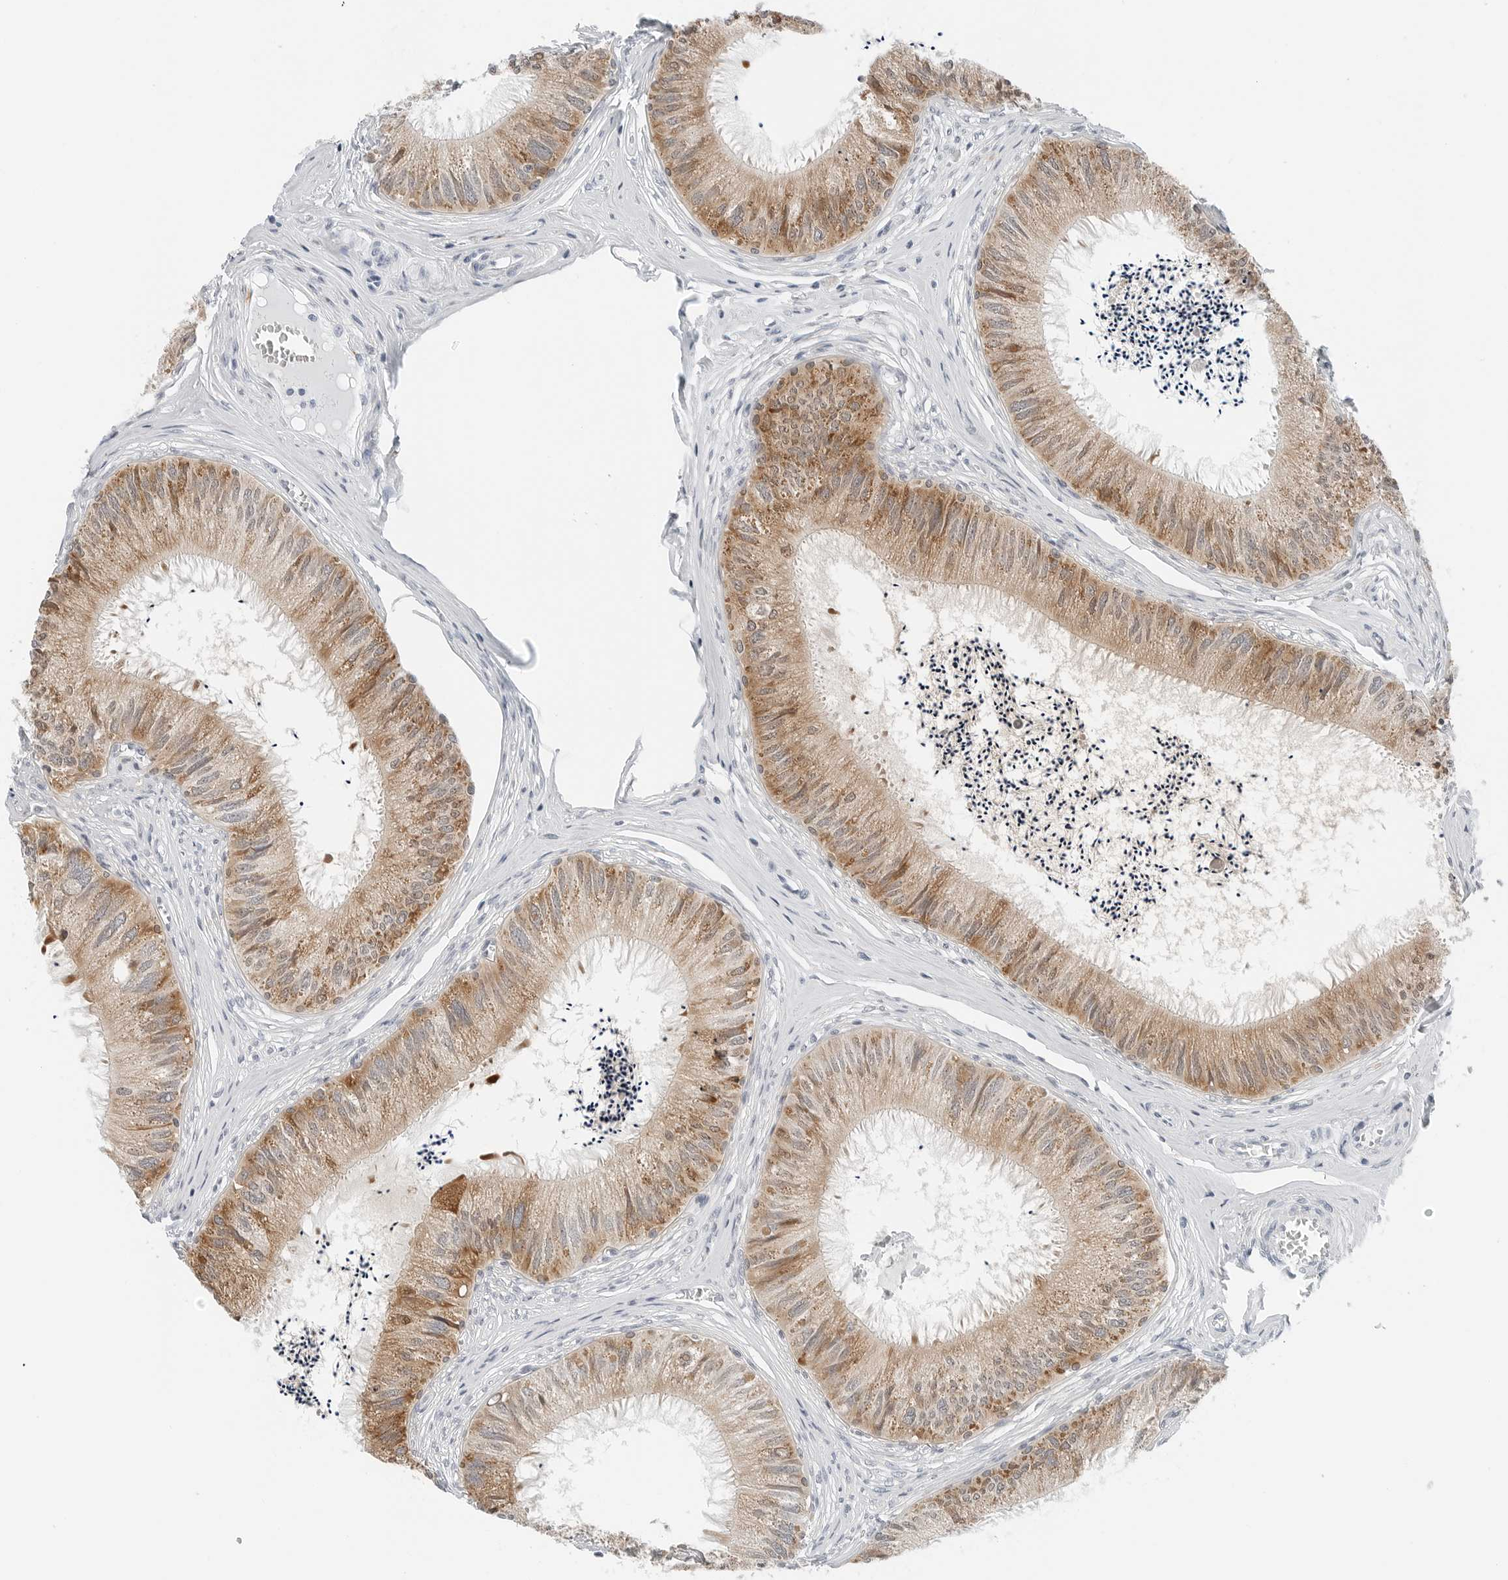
{"staining": {"intensity": "moderate", "quantity": ">75%", "location": "cytoplasmic/membranous"}, "tissue": "epididymis", "cell_type": "Glandular cells", "image_type": "normal", "snomed": [{"axis": "morphology", "description": "Normal tissue, NOS"}, {"axis": "topography", "description": "Epididymis"}], "caption": "A medium amount of moderate cytoplasmic/membranous staining is identified in approximately >75% of glandular cells in normal epididymis. The staining was performed using DAB, with brown indicating positive protein expression. Nuclei are stained blue with hematoxylin.", "gene": "P4HA2", "patient": {"sex": "male", "age": 79}}